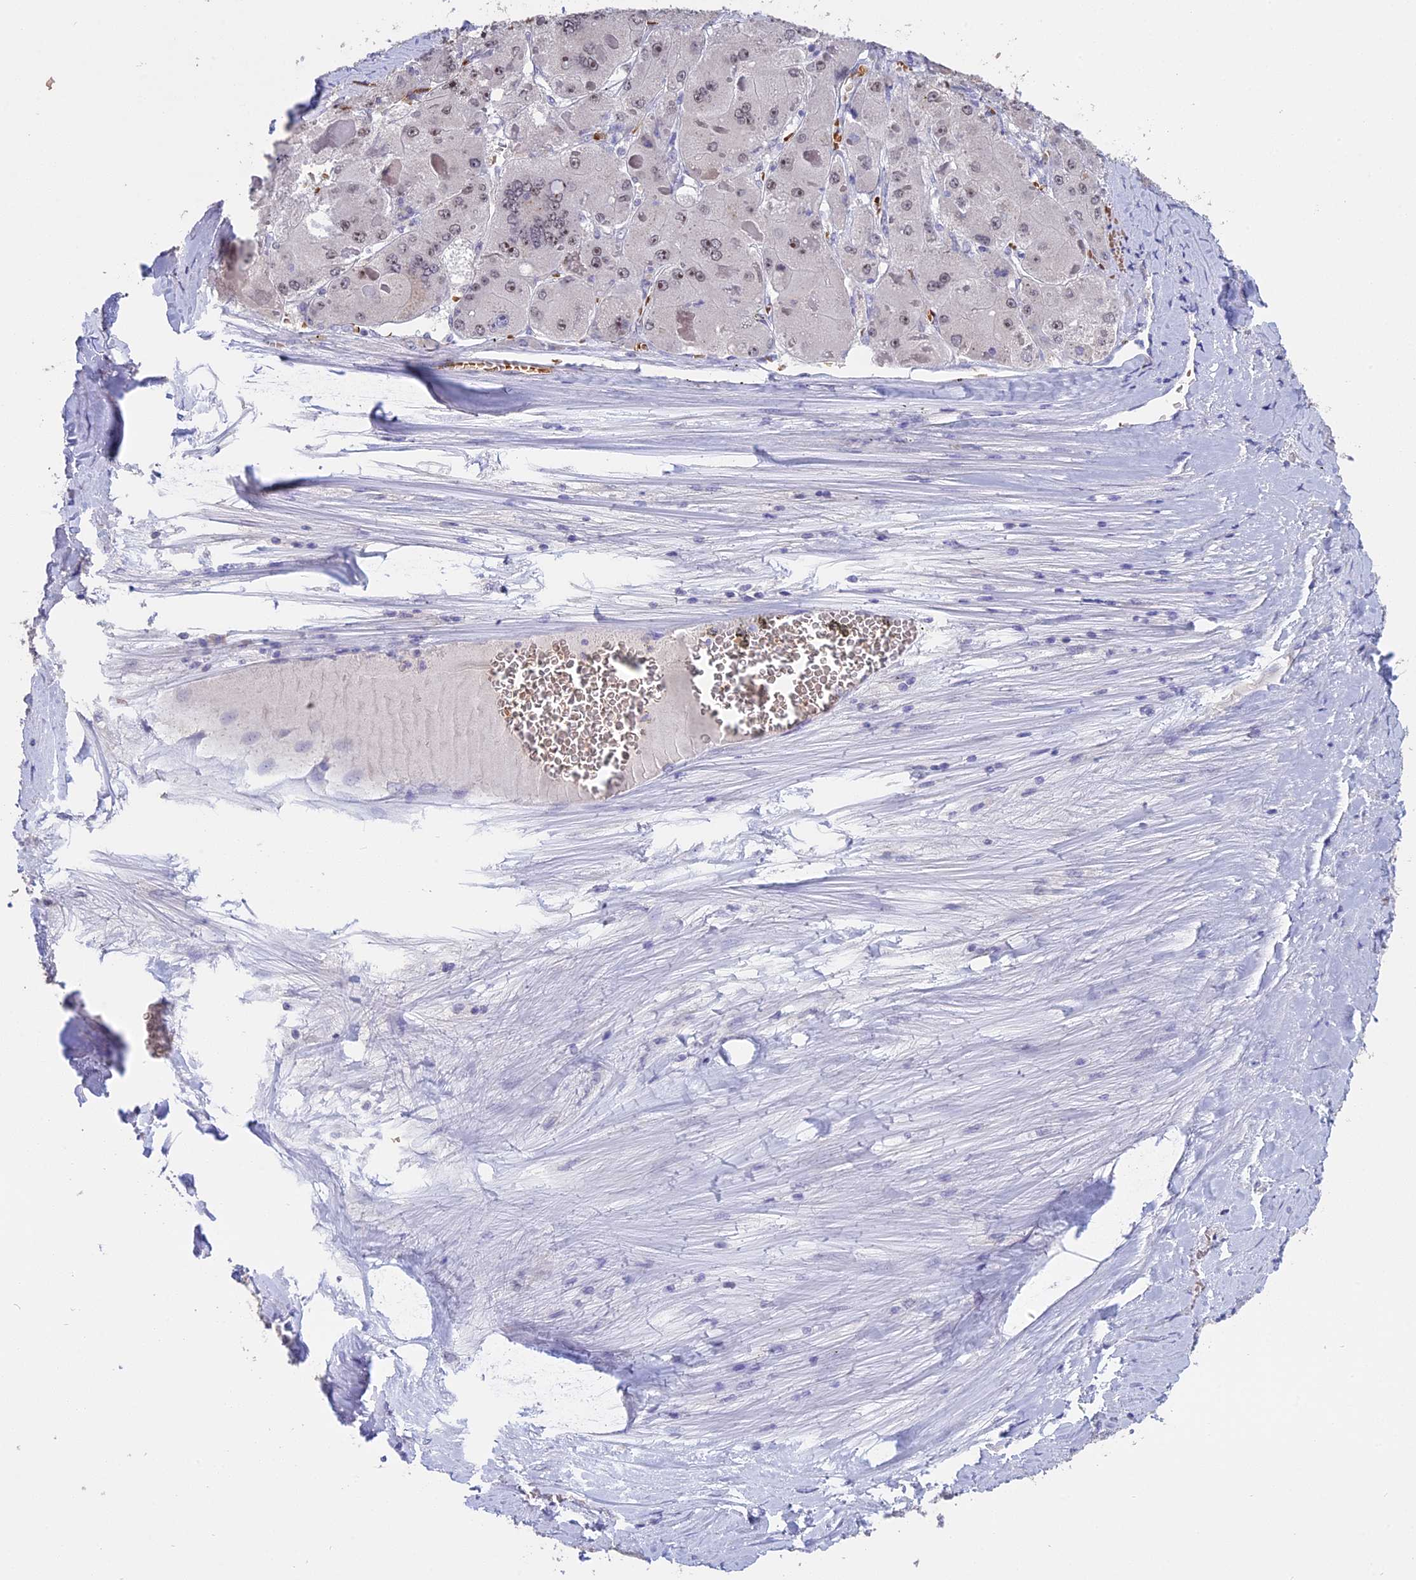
{"staining": {"intensity": "weak", "quantity": "25%-75%", "location": "nuclear"}, "tissue": "liver cancer", "cell_type": "Tumor cells", "image_type": "cancer", "snomed": [{"axis": "morphology", "description": "Carcinoma, Hepatocellular, NOS"}, {"axis": "topography", "description": "Liver"}], "caption": "Liver hepatocellular carcinoma was stained to show a protein in brown. There is low levels of weak nuclear staining in approximately 25%-75% of tumor cells.", "gene": "KNOP1", "patient": {"sex": "female", "age": 73}}